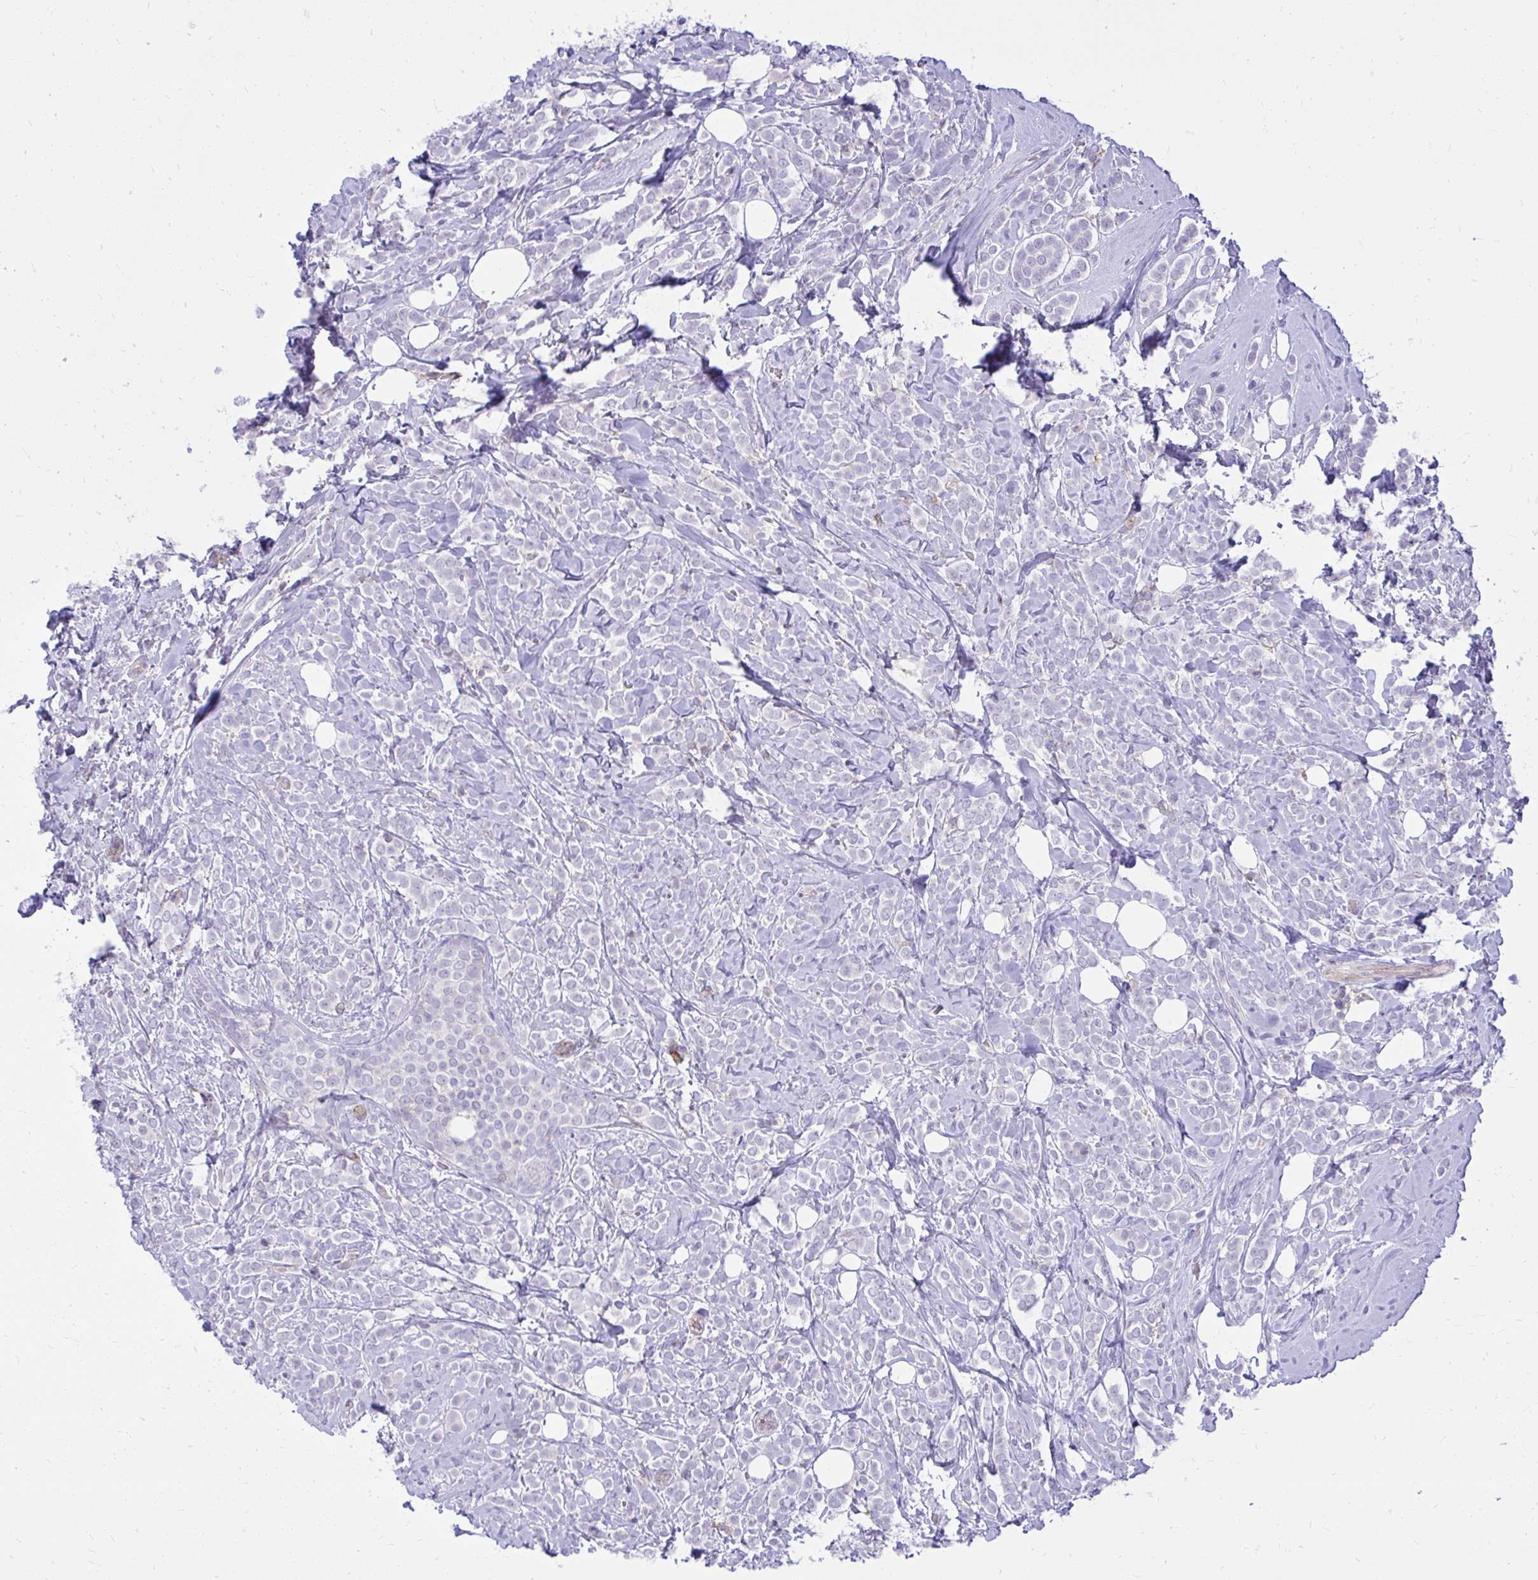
{"staining": {"intensity": "negative", "quantity": "none", "location": "none"}, "tissue": "breast cancer", "cell_type": "Tumor cells", "image_type": "cancer", "snomed": [{"axis": "morphology", "description": "Lobular carcinoma"}, {"axis": "topography", "description": "Breast"}], "caption": "Breast cancer was stained to show a protein in brown. There is no significant staining in tumor cells.", "gene": "GPRIN3", "patient": {"sex": "female", "age": 49}}